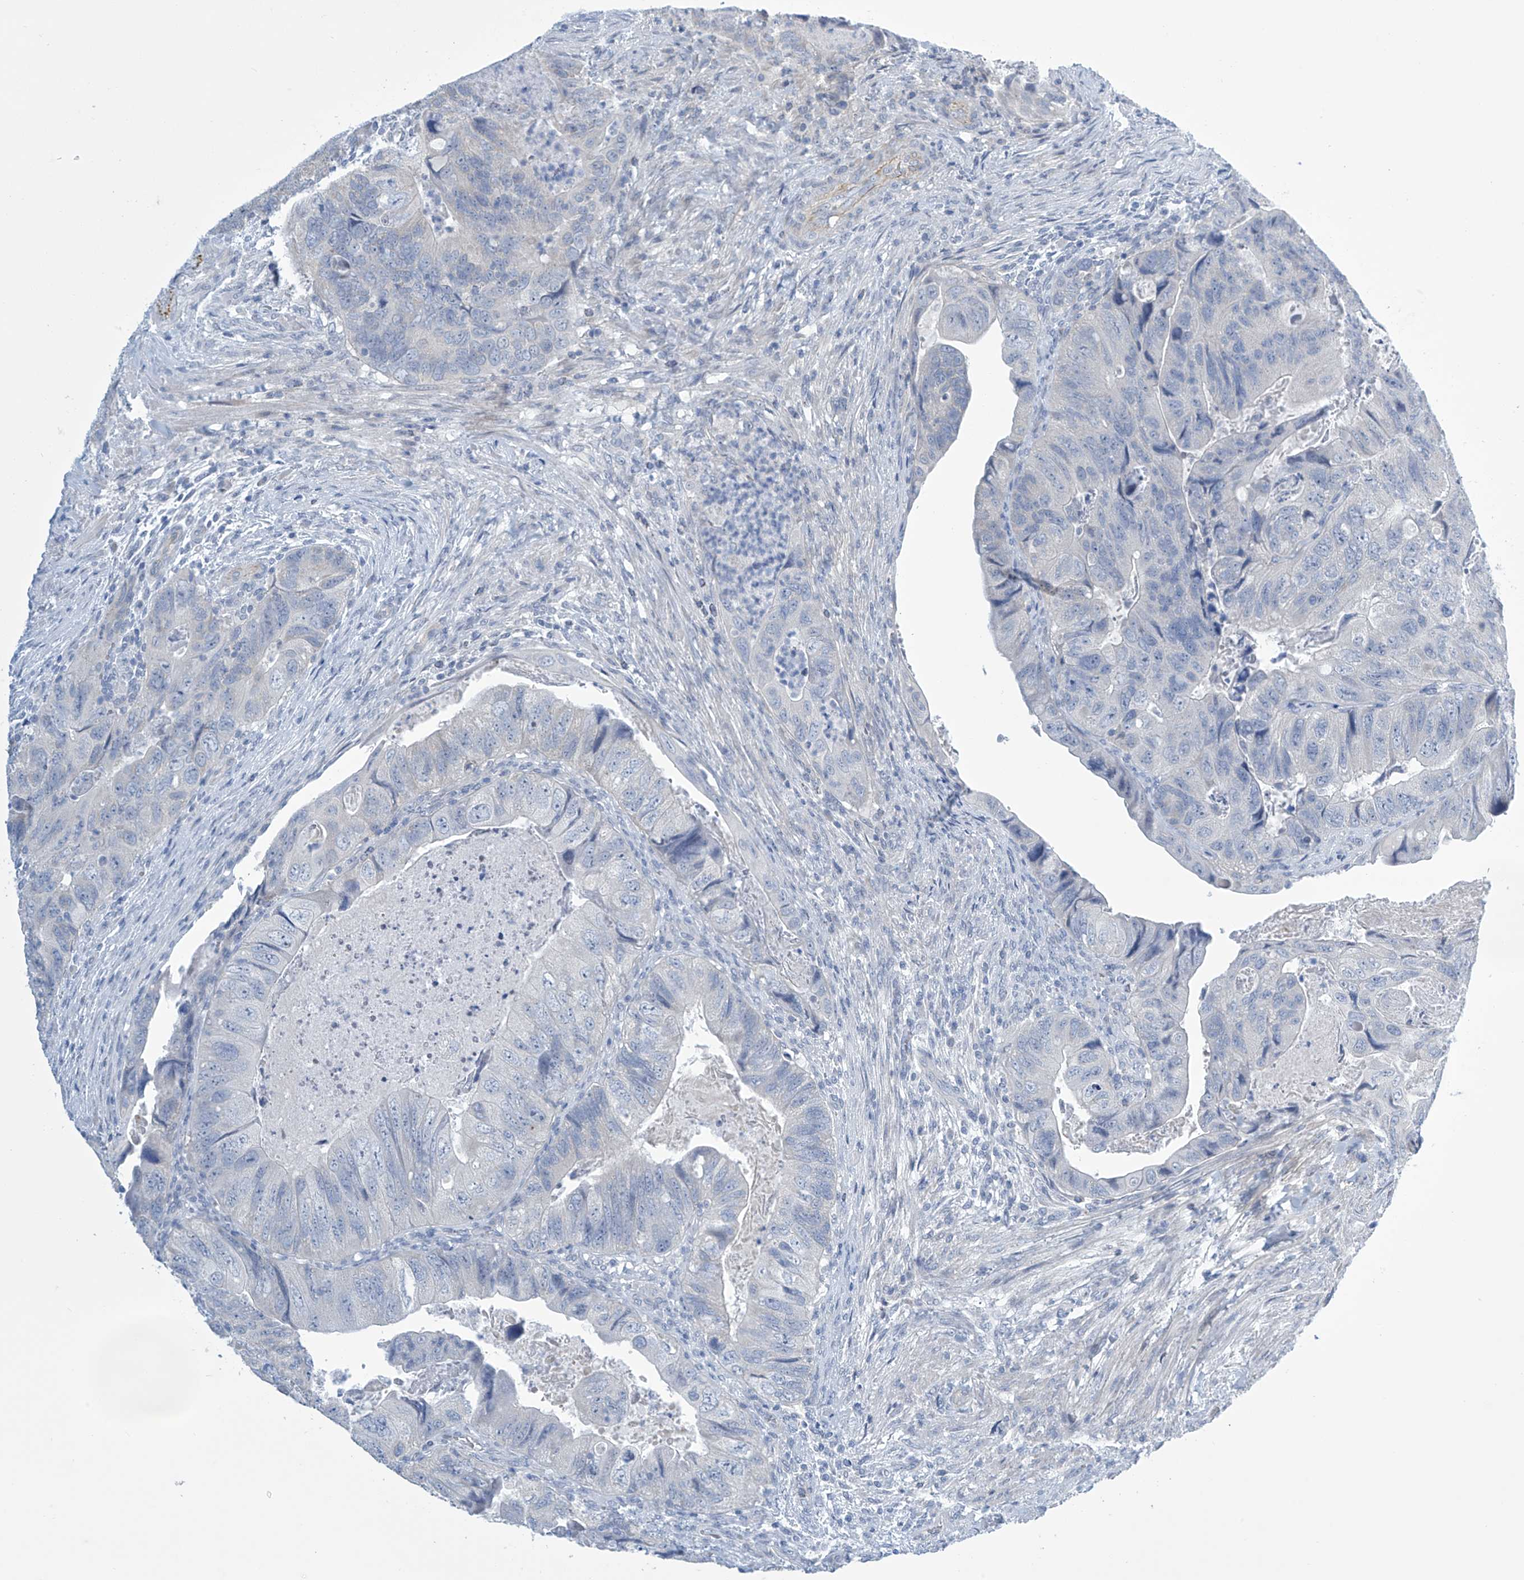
{"staining": {"intensity": "negative", "quantity": "none", "location": "none"}, "tissue": "colorectal cancer", "cell_type": "Tumor cells", "image_type": "cancer", "snomed": [{"axis": "morphology", "description": "Adenocarcinoma, NOS"}, {"axis": "topography", "description": "Rectum"}], "caption": "An immunohistochemistry micrograph of colorectal adenocarcinoma is shown. There is no staining in tumor cells of colorectal adenocarcinoma.", "gene": "SLC35A5", "patient": {"sex": "male", "age": 63}}